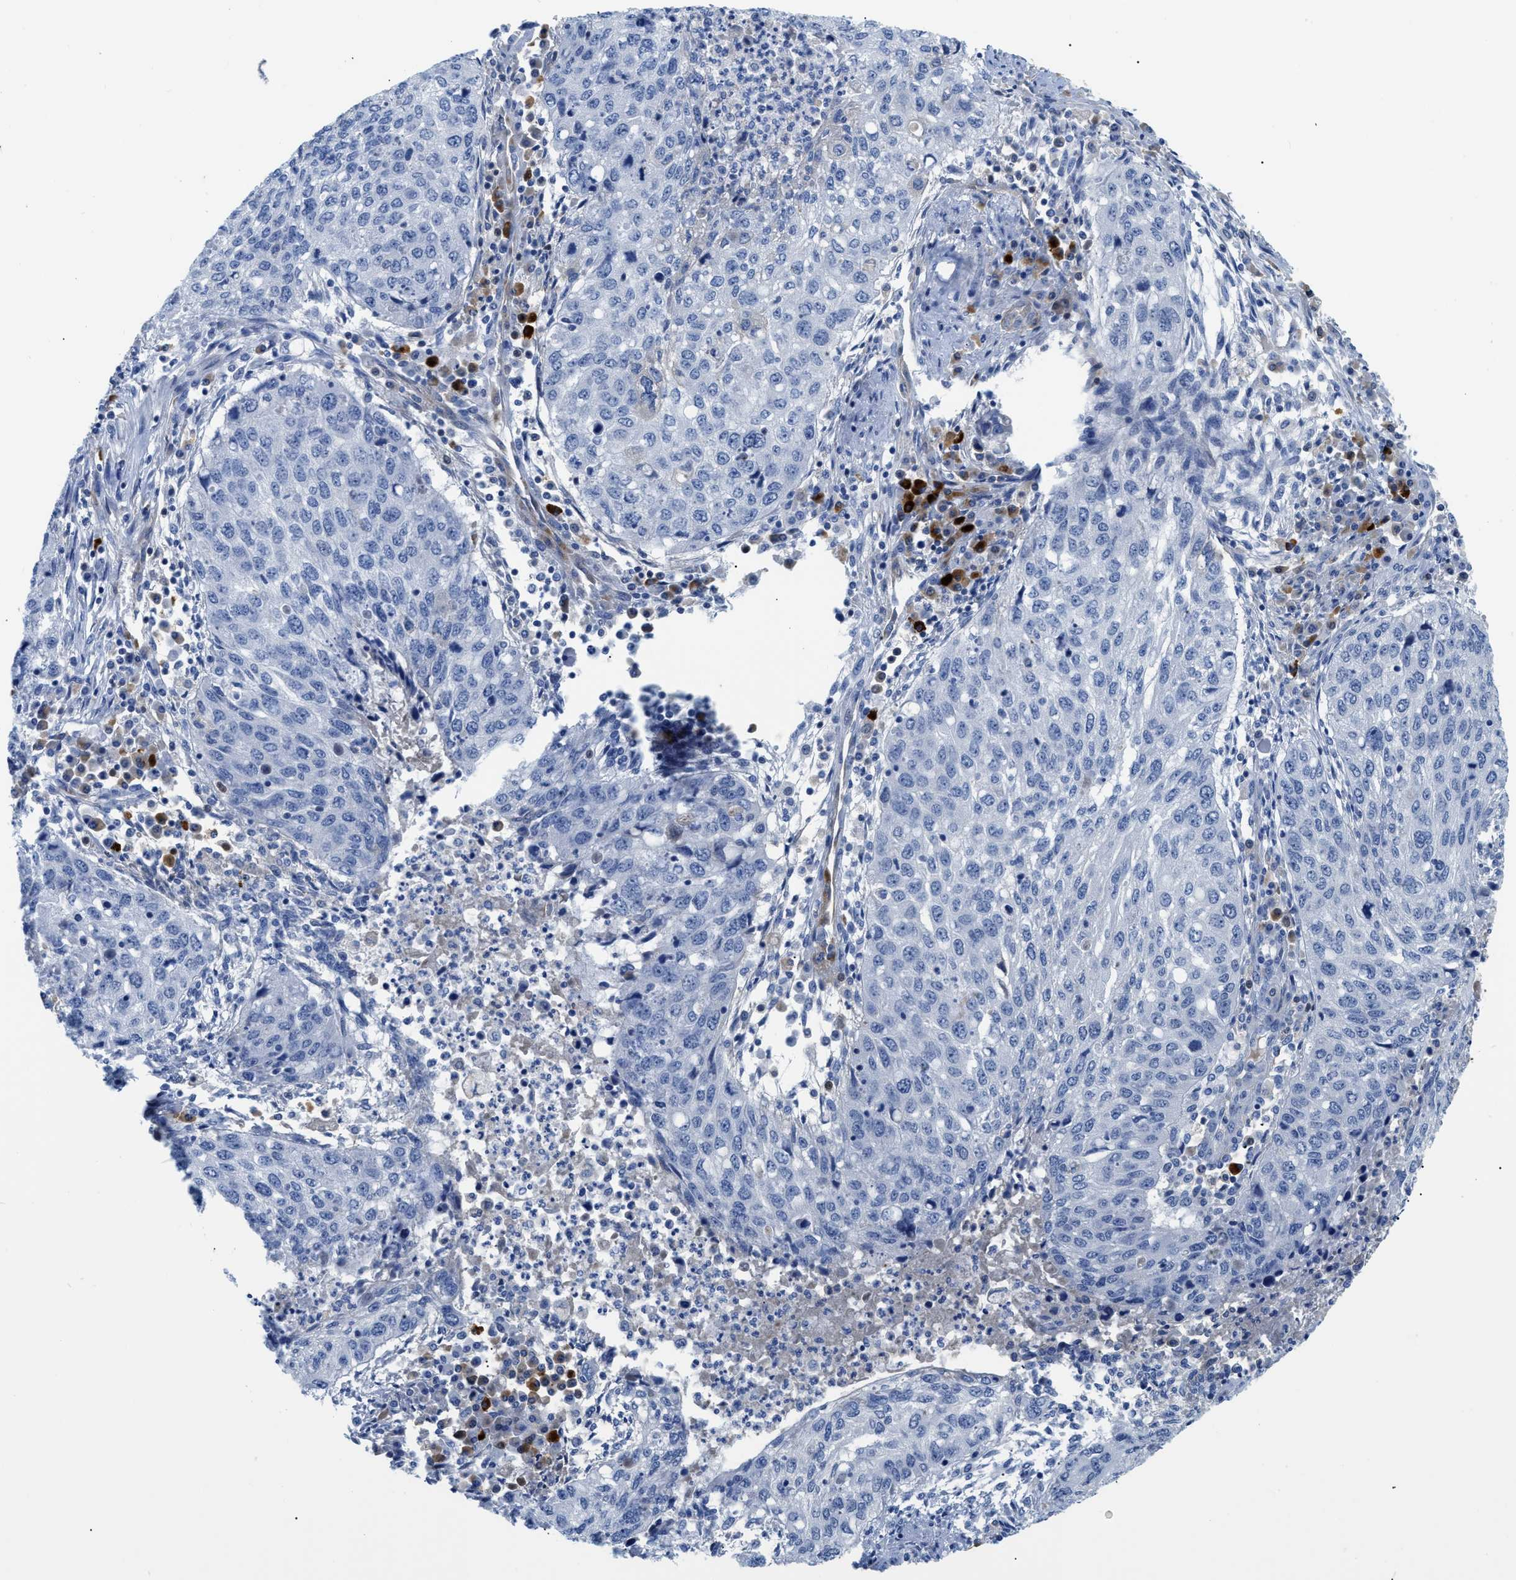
{"staining": {"intensity": "negative", "quantity": "none", "location": "none"}, "tissue": "lung cancer", "cell_type": "Tumor cells", "image_type": "cancer", "snomed": [{"axis": "morphology", "description": "Squamous cell carcinoma, NOS"}, {"axis": "topography", "description": "Lung"}], "caption": "This histopathology image is of lung cancer (squamous cell carcinoma) stained with immunohistochemistry to label a protein in brown with the nuclei are counter-stained blue. There is no expression in tumor cells. (Immunohistochemistry (ihc), brightfield microscopy, high magnification).", "gene": "OR9K2", "patient": {"sex": "female", "age": 63}}